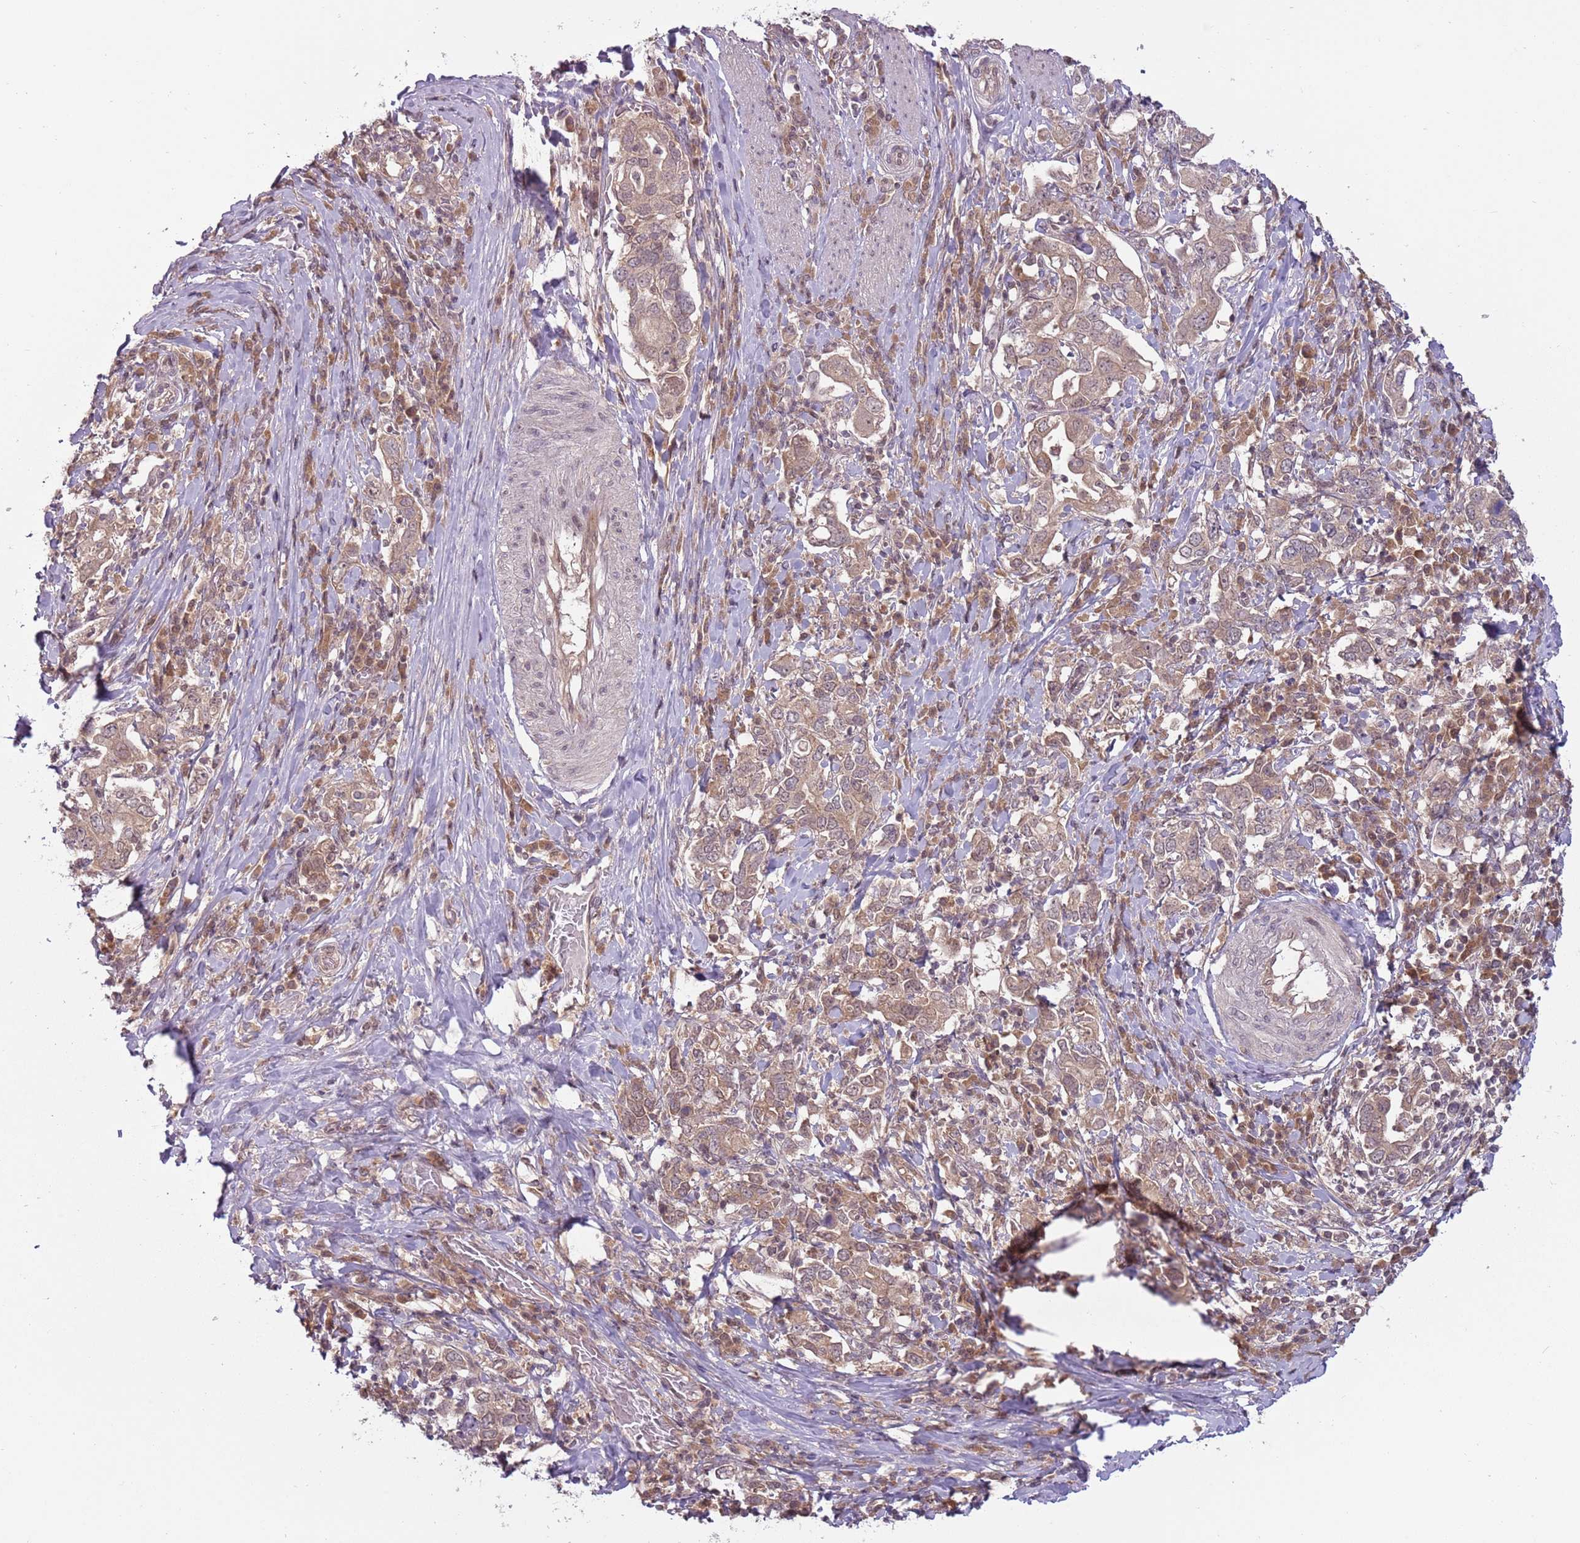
{"staining": {"intensity": "weak", "quantity": ">75%", "location": "cytoplasmic/membranous"}, "tissue": "stomach cancer", "cell_type": "Tumor cells", "image_type": "cancer", "snomed": [{"axis": "morphology", "description": "Adenocarcinoma, NOS"}, {"axis": "topography", "description": "Stomach, upper"}, {"axis": "topography", "description": "Stomach"}], "caption": "Stomach cancer (adenocarcinoma) stained with immunohistochemistry exhibits weak cytoplasmic/membranous expression in about >75% of tumor cells.", "gene": "ADAMTS3", "patient": {"sex": "male", "age": 62}}